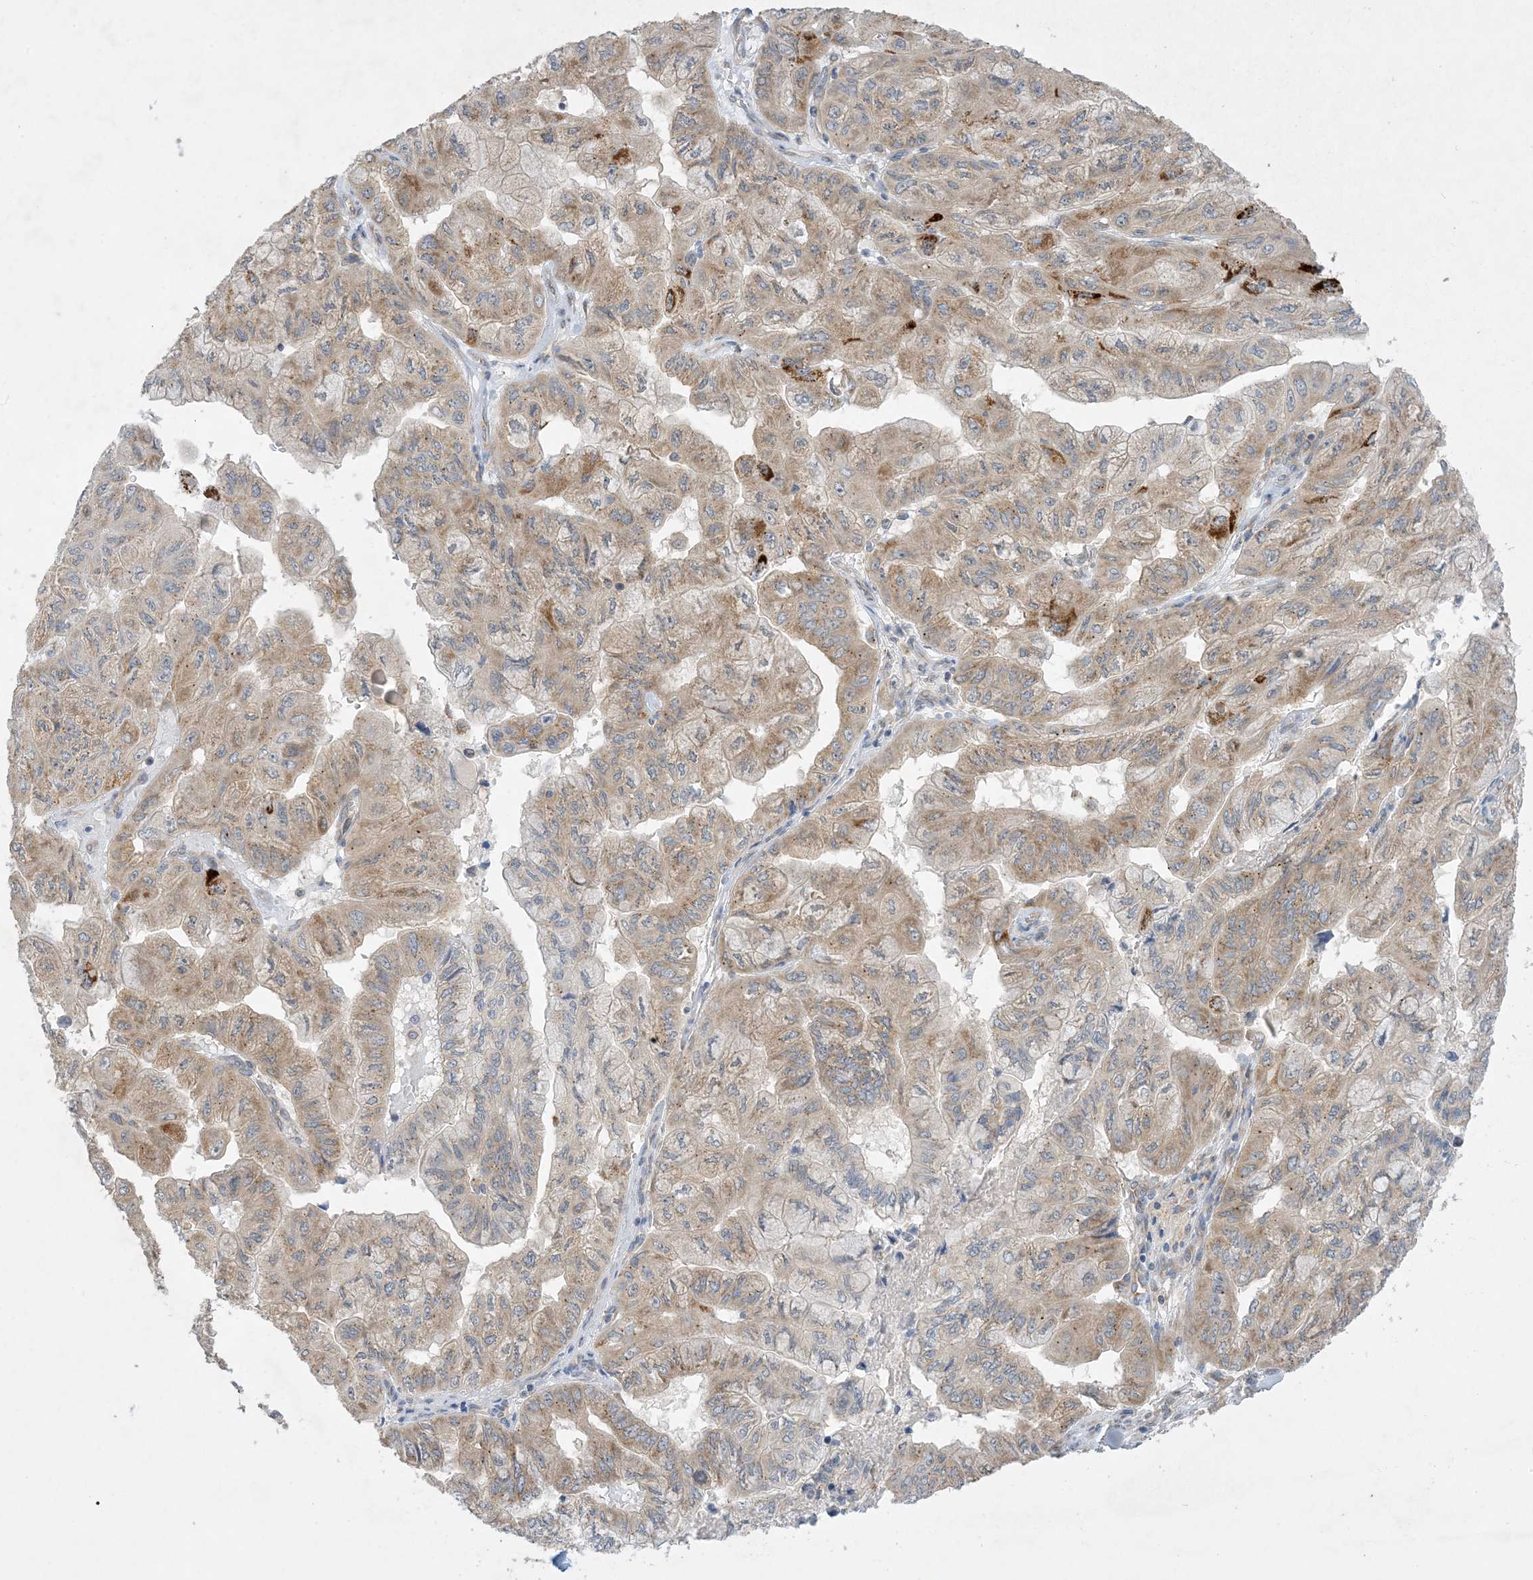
{"staining": {"intensity": "moderate", "quantity": "25%-75%", "location": "cytoplasmic/membranous"}, "tissue": "pancreatic cancer", "cell_type": "Tumor cells", "image_type": "cancer", "snomed": [{"axis": "morphology", "description": "Adenocarcinoma, NOS"}, {"axis": "topography", "description": "Pancreas"}], "caption": "Adenocarcinoma (pancreatic) stained with a brown dye reveals moderate cytoplasmic/membranous positive staining in about 25%-75% of tumor cells.", "gene": "RPP40", "patient": {"sex": "male", "age": 51}}